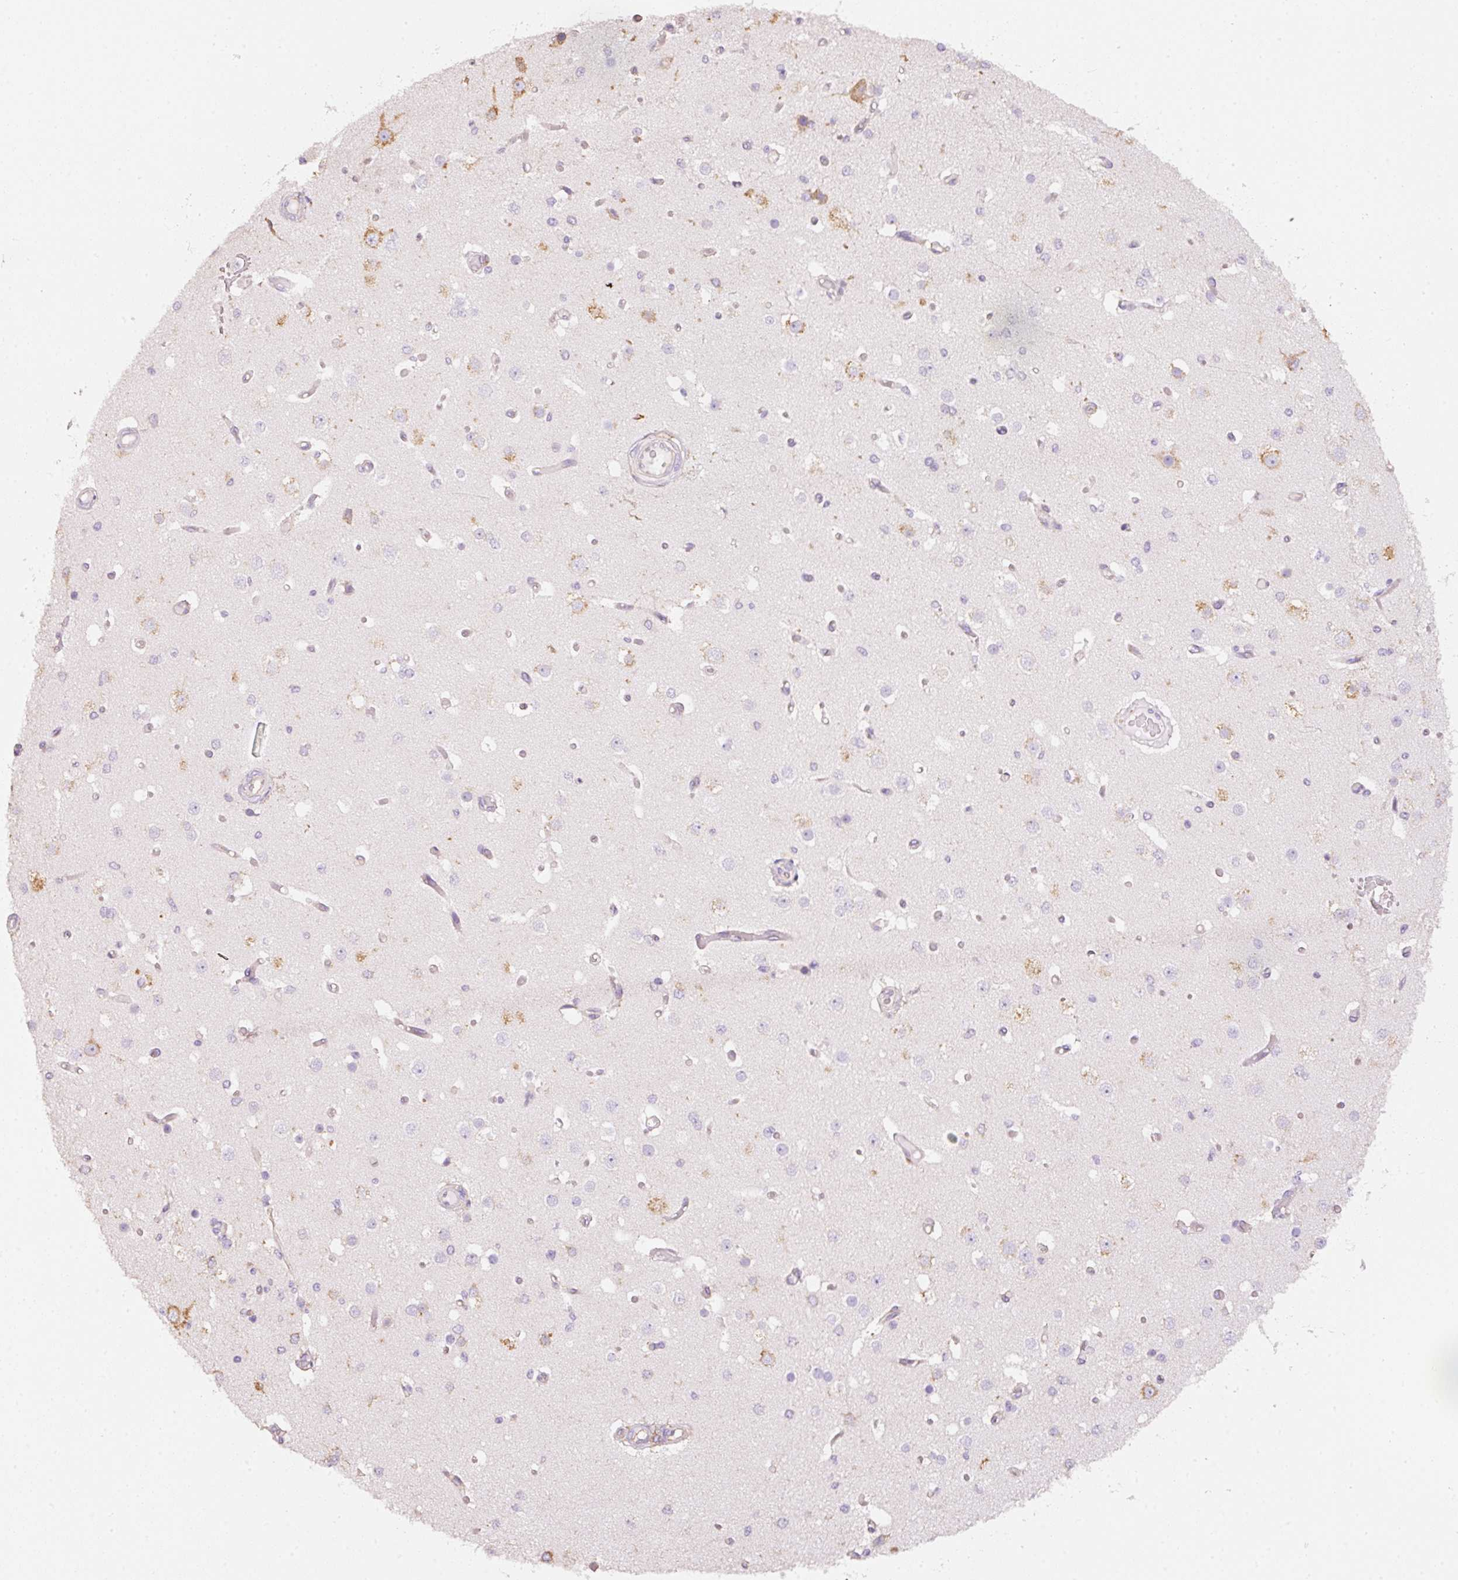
{"staining": {"intensity": "negative", "quantity": "none", "location": "none"}, "tissue": "cerebral cortex", "cell_type": "Endothelial cells", "image_type": "normal", "snomed": [{"axis": "morphology", "description": "Normal tissue, NOS"}, {"axis": "morphology", "description": "Inflammation, NOS"}, {"axis": "topography", "description": "Cerebral cortex"}], "caption": "Cerebral cortex stained for a protein using immunohistochemistry exhibits no positivity endothelial cells.", "gene": "GCG", "patient": {"sex": "male", "age": 6}}